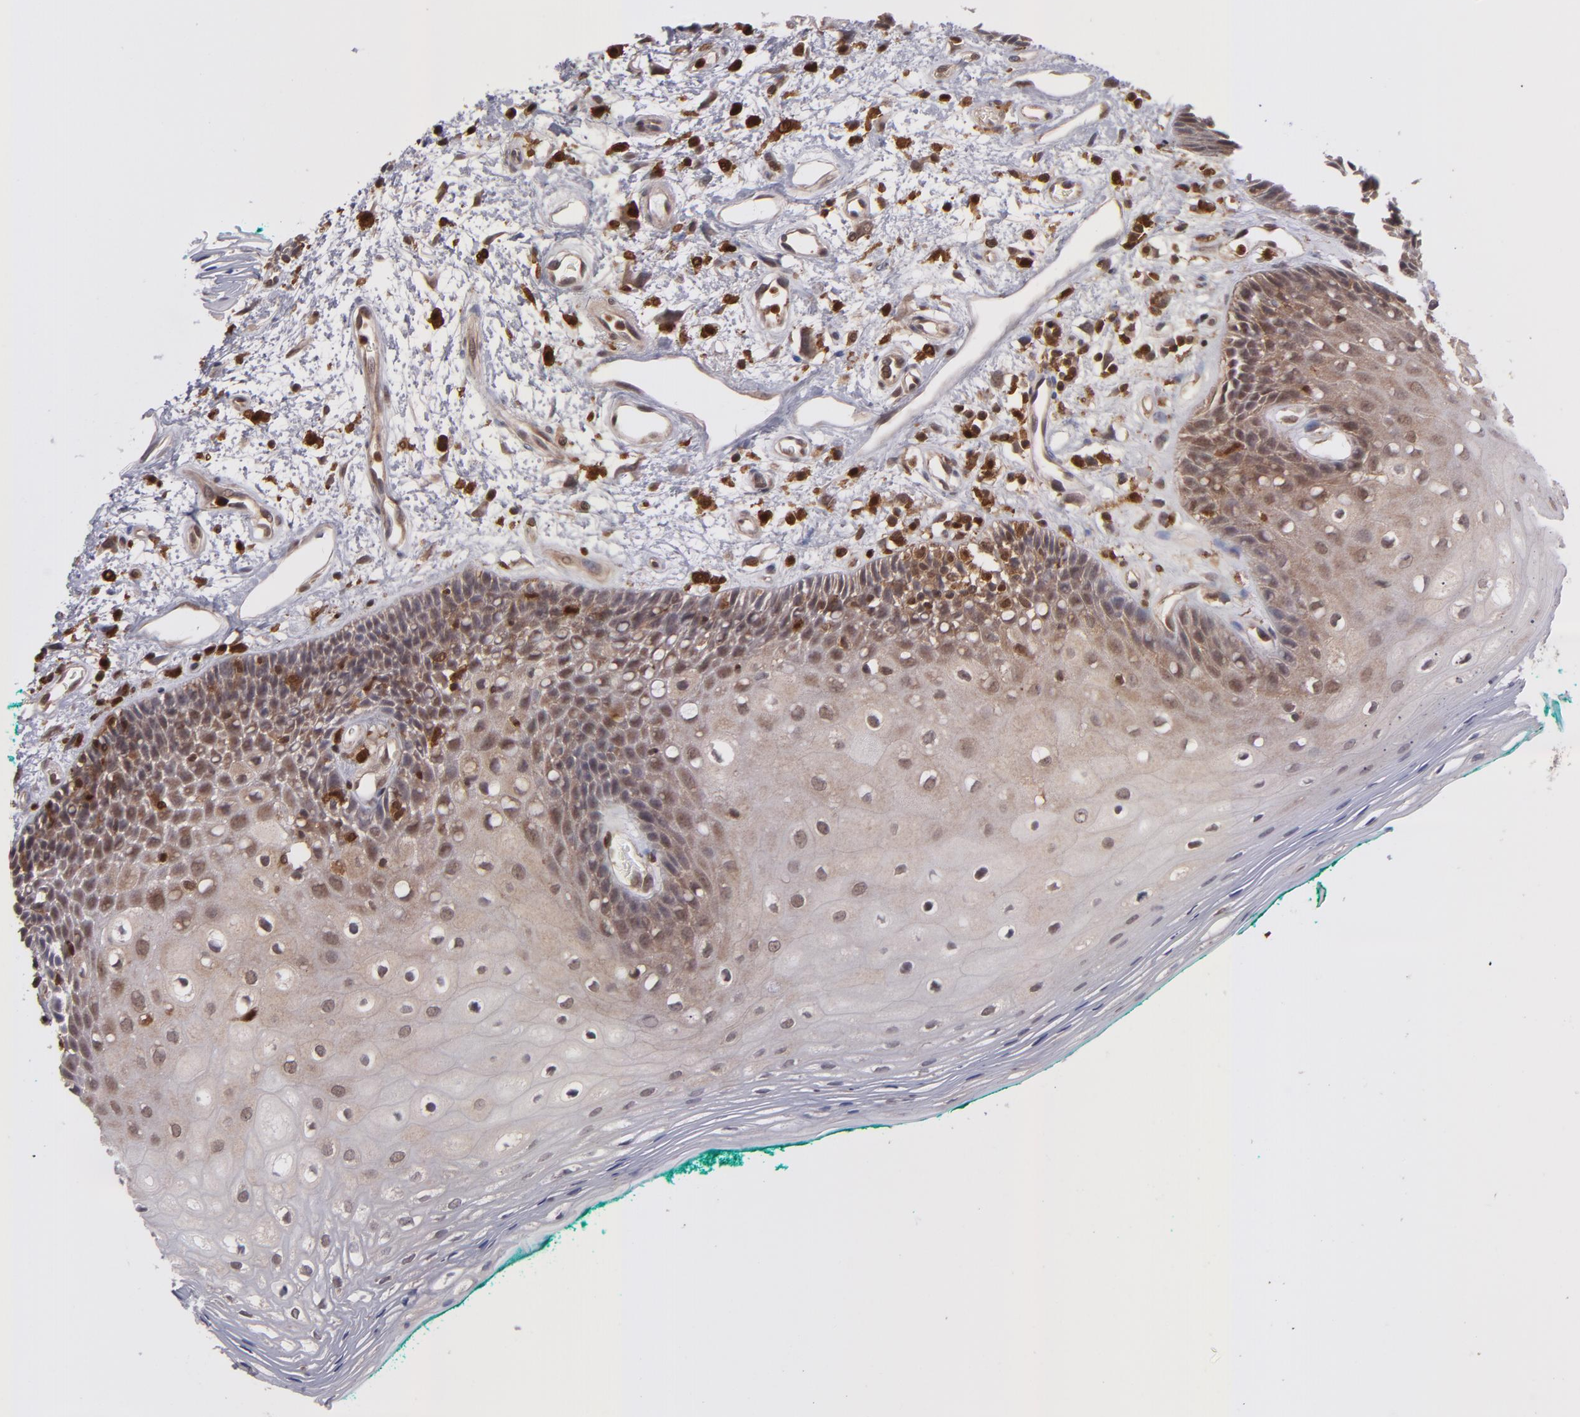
{"staining": {"intensity": "moderate", "quantity": "25%-75%", "location": "cytoplasmic/membranous,nuclear"}, "tissue": "oral mucosa", "cell_type": "Squamous epithelial cells", "image_type": "normal", "snomed": [{"axis": "morphology", "description": "Normal tissue, NOS"}, {"axis": "morphology", "description": "Squamous cell carcinoma, NOS"}, {"axis": "topography", "description": "Skeletal muscle"}, {"axis": "topography", "description": "Oral tissue"}, {"axis": "topography", "description": "Head-Neck"}], "caption": "A high-resolution micrograph shows immunohistochemistry staining of unremarkable oral mucosa, which displays moderate cytoplasmic/membranous,nuclear expression in approximately 25%-75% of squamous epithelial cells.", "gene": "GRB2", "patient": {"sex": "female", "age": 84}}